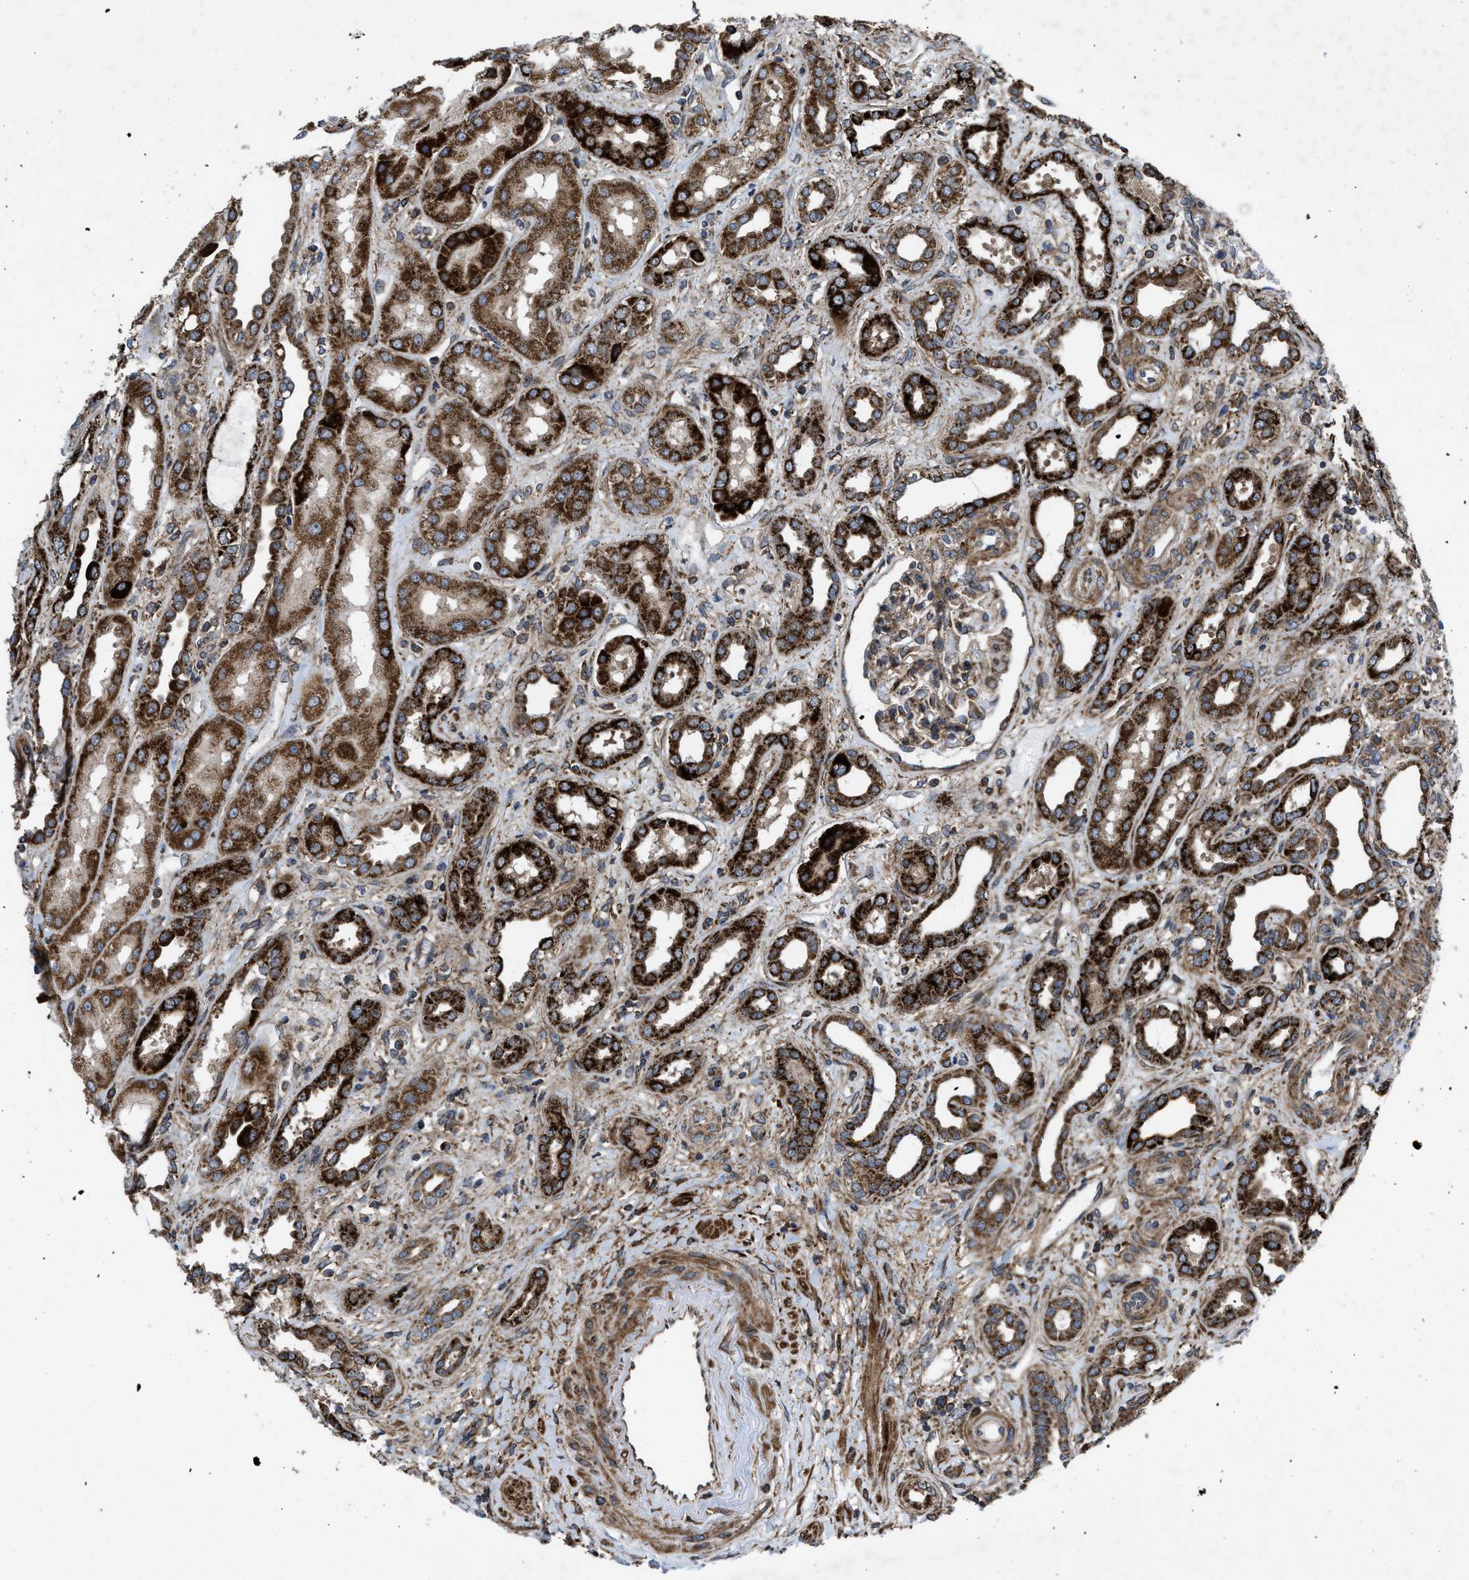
{"staining": {"intensity": "moderate", "quantity": ">75%", "location": "cytoplasmic/membranous"}, "tissue": "kidney", "cell_type": "Cells in glomeruli", "image_type": "normal", "snomed": [{"axis": "morphology", "description": "Normal tissue, NOS"}, {"axis": "topography", "description": "Kidney"}], "caption": "Protein expression analysis of unremarkable kidney displays moderate cytoplasmic/membranous positivity in approximately >75% of cells in glomeruli. The protein of interest is stained brown, and the nuclei are stained in blue (DAB (3,3'-diaminobenzidine) IHC with brightfield microscopy, high magnification).", "gene": "PER3", "patient": {"sex": "male", "age": 59}}